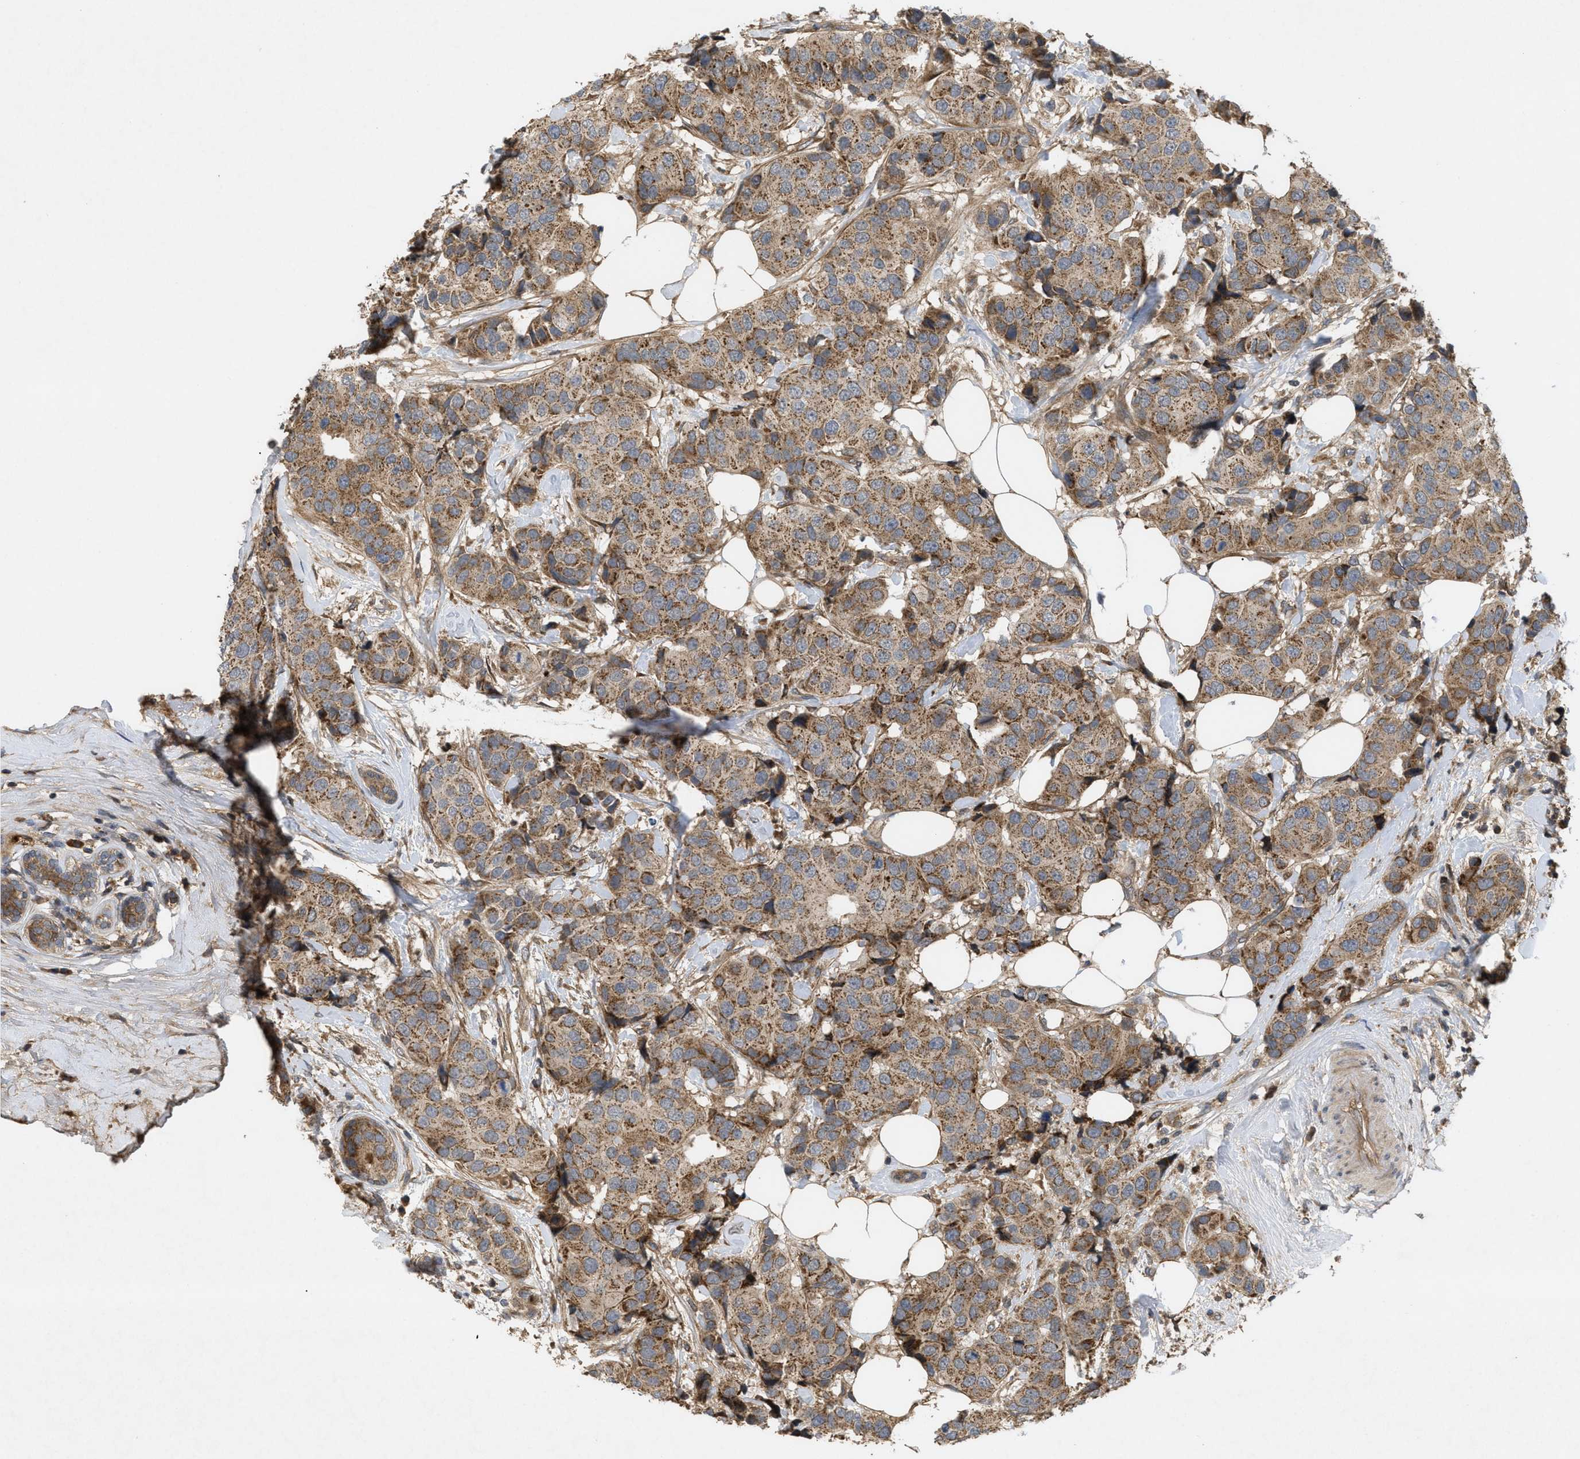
{"staining": {"intensity": "moderate", "quantity": ">75%", "location": "cytoplasmic/membranous"}, "tissue": "breast cancer", "cell_type": "Tumor cells", "image_type": "cancer", "snomed": [{"axis": "morphology", "description": "Normal tissue, NOS"}, {"axis": "morphology", "description": "Duct carcinoma"}, {"axis": "topography", "description": "Breast"}], "caption": "Breast intraductal carcinoma stained with IHC displays moderate cytoplasmic/membranous staining in about >75% of tumor cells.", "gene": "RAB2A", "patient": {"sex": "female", "age": 39}}